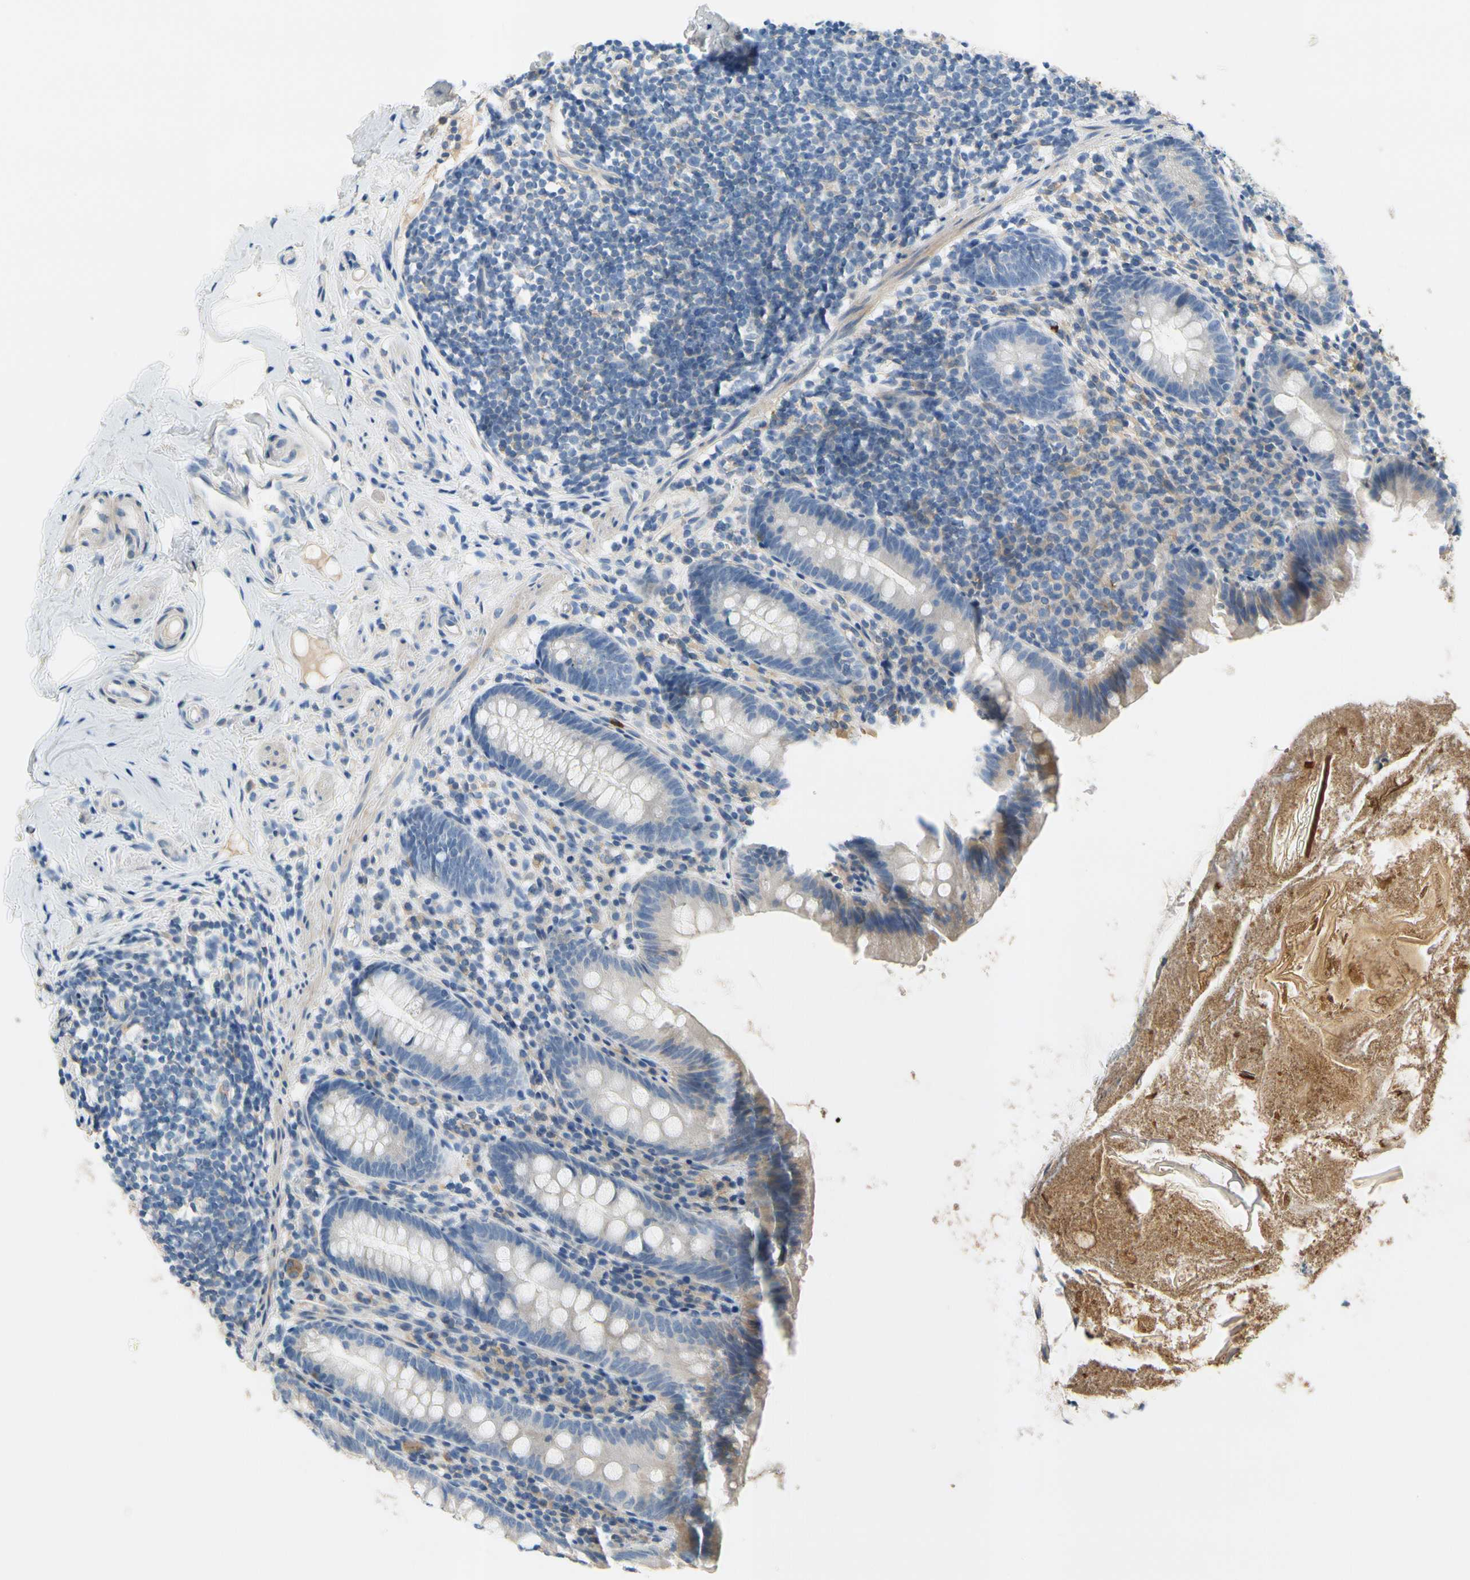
{"staining": {"intensity": "weak", "quantity": "<25%", "location": "cytoplasmic/membranous"}, "tissue": "appendix", "cell_type": "Glandular cells", "image_type": "normal", "snomed": [{"axis": "morphology", "description": "Normal tissue, NOS"}, {"axis": "topography", "description": "Appendix"}], "caption": "Immunohistochemistry of benign human appendix shows no positivity in glandular cells.", "gene": "SIGLEC5", "patient": {"sex": "male", "age": 52}}